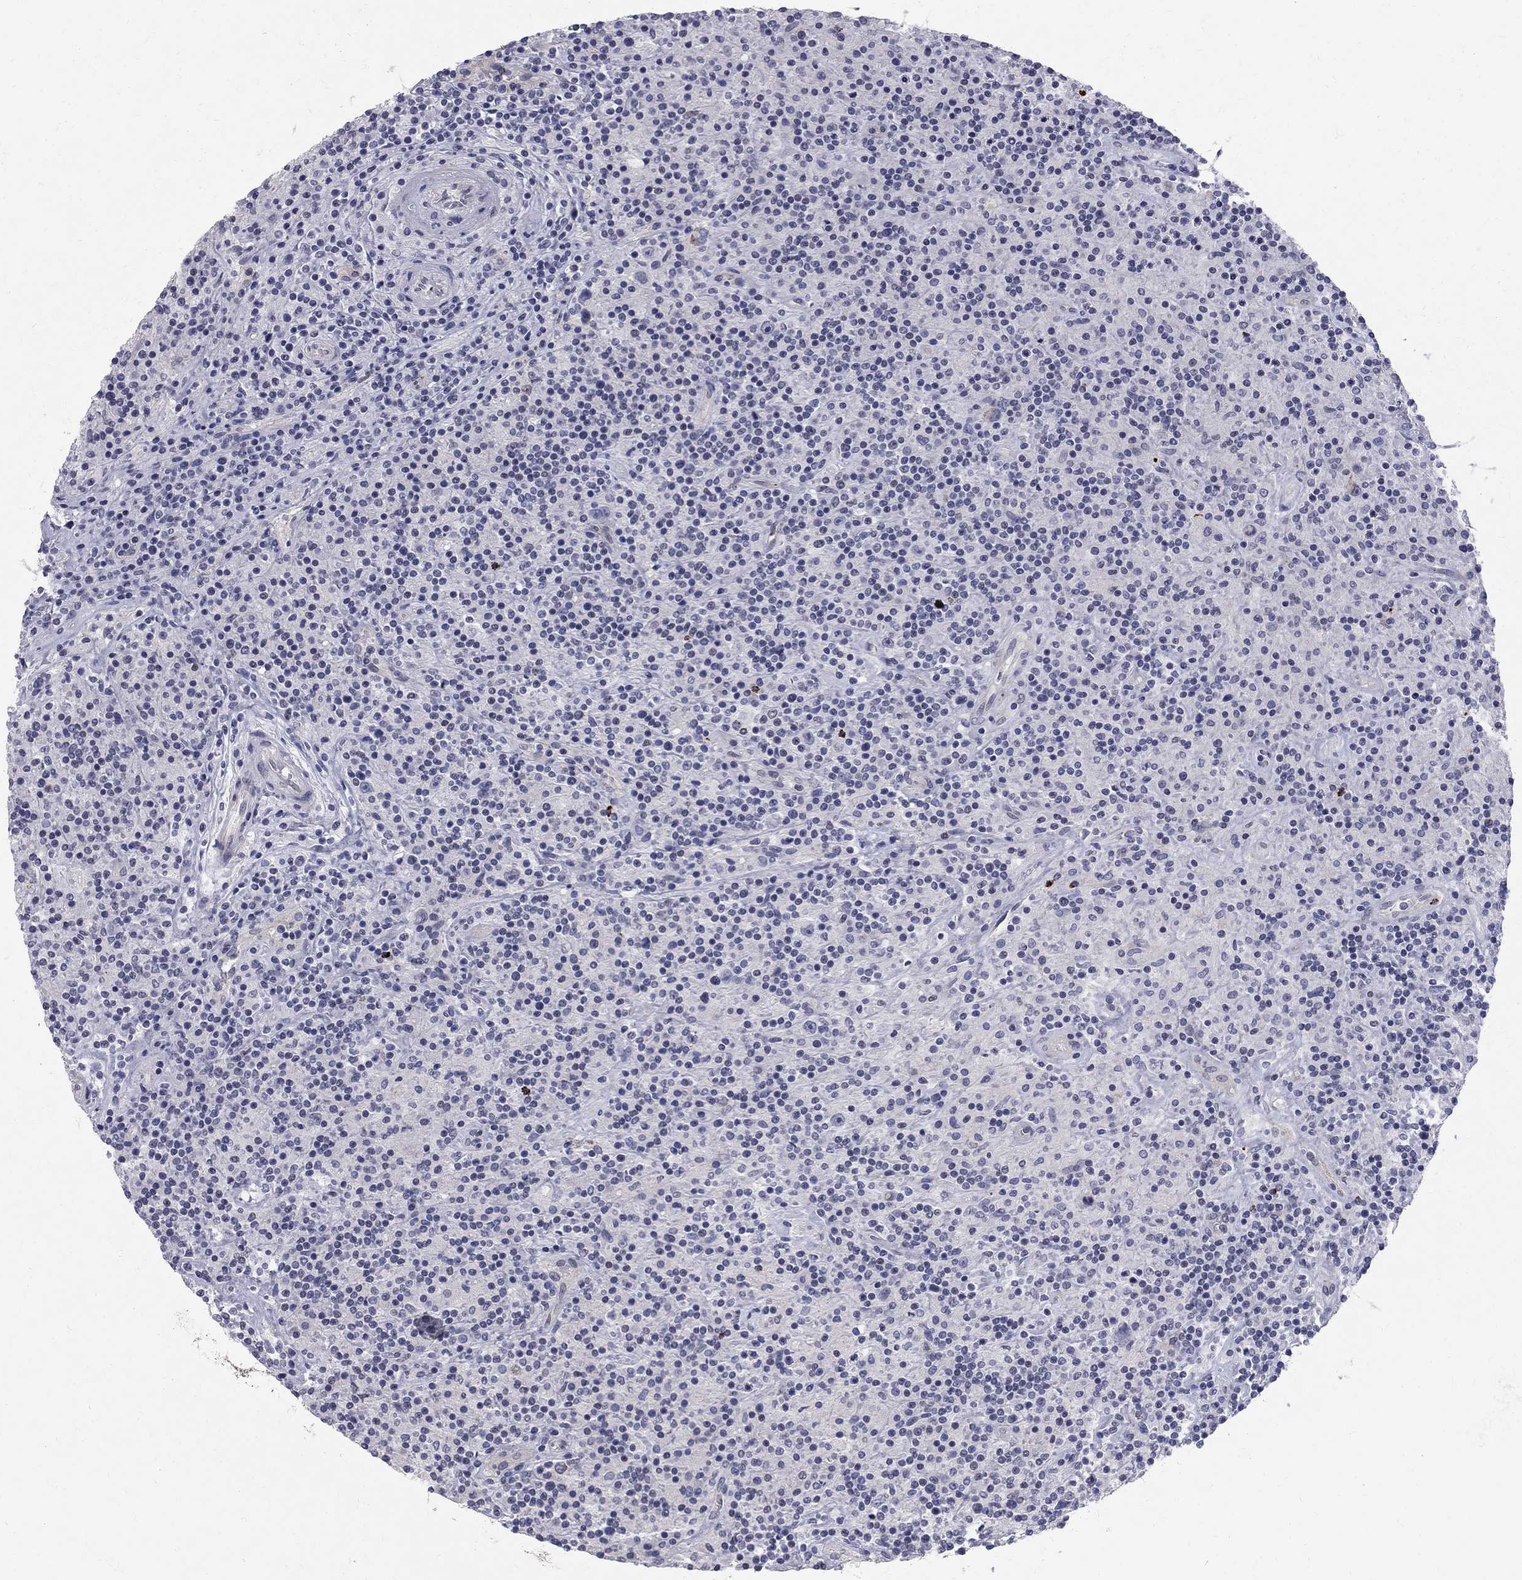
{"staining": {"intensity": "negative", "quantity": "none", "location": "none"}, "tissue": "lymphoma", "cell_type": "Tumor cells", "image_type": "cancer", "snomed": [{"axis": "morphology", "description": "Hodgkin's disease, NOS"}, {"axis": "topography", "description": "Lymph node"}], "caption": "Immunohistochemical staining of human lymphoma exhibits no significant positivity in tumor cells. Brightfield microscopy of IHC stained with DAB (brown) and hematoxylin (blue), captured at high magnification.", "gene": "CLIC6", "patient": {"sex": "male", "age": 70}}